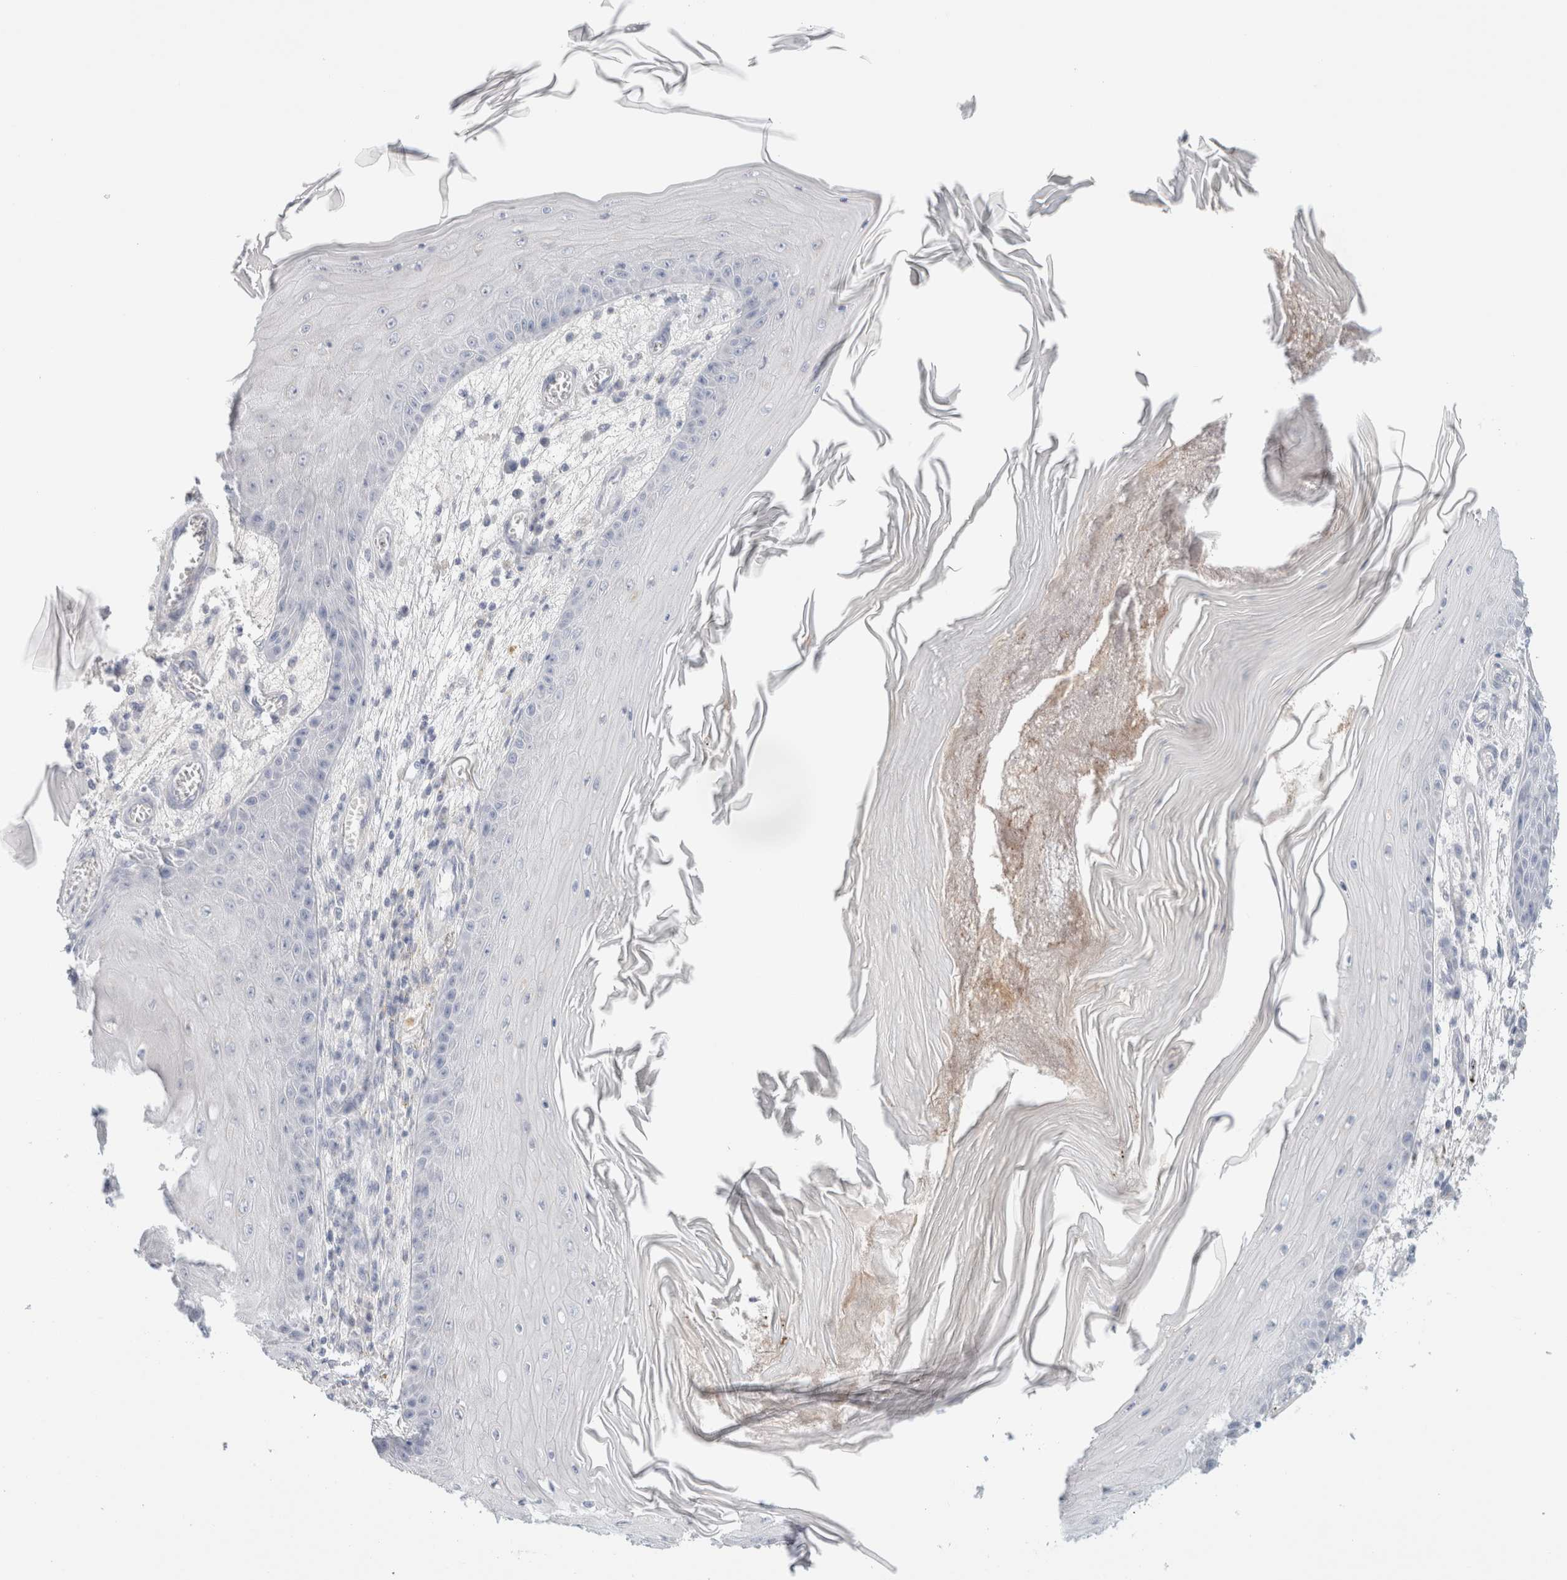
{"staining": {"intensity": "negative", "quantity": "none", "location": "none"}, "tissue": "skin cancer", "cell_type": "Tumor cells", "image_type": "cancer", "snomed": [{"axis": "morphology", "description": "Squamous cell carcinoma, NOS"}, {"axis": "topography", "description": "Skin"}], "caption": "The image demonstrates no staining of tumor cells in squamous cell carcinoma (skin). The staining is performed using DAB (3,3'-diaminobenzidine) brown chromogen with nuclei counter-stained in using hematoxylin.", "gene": "HEXD", "patient": {"sex": "female", "age": 73}}